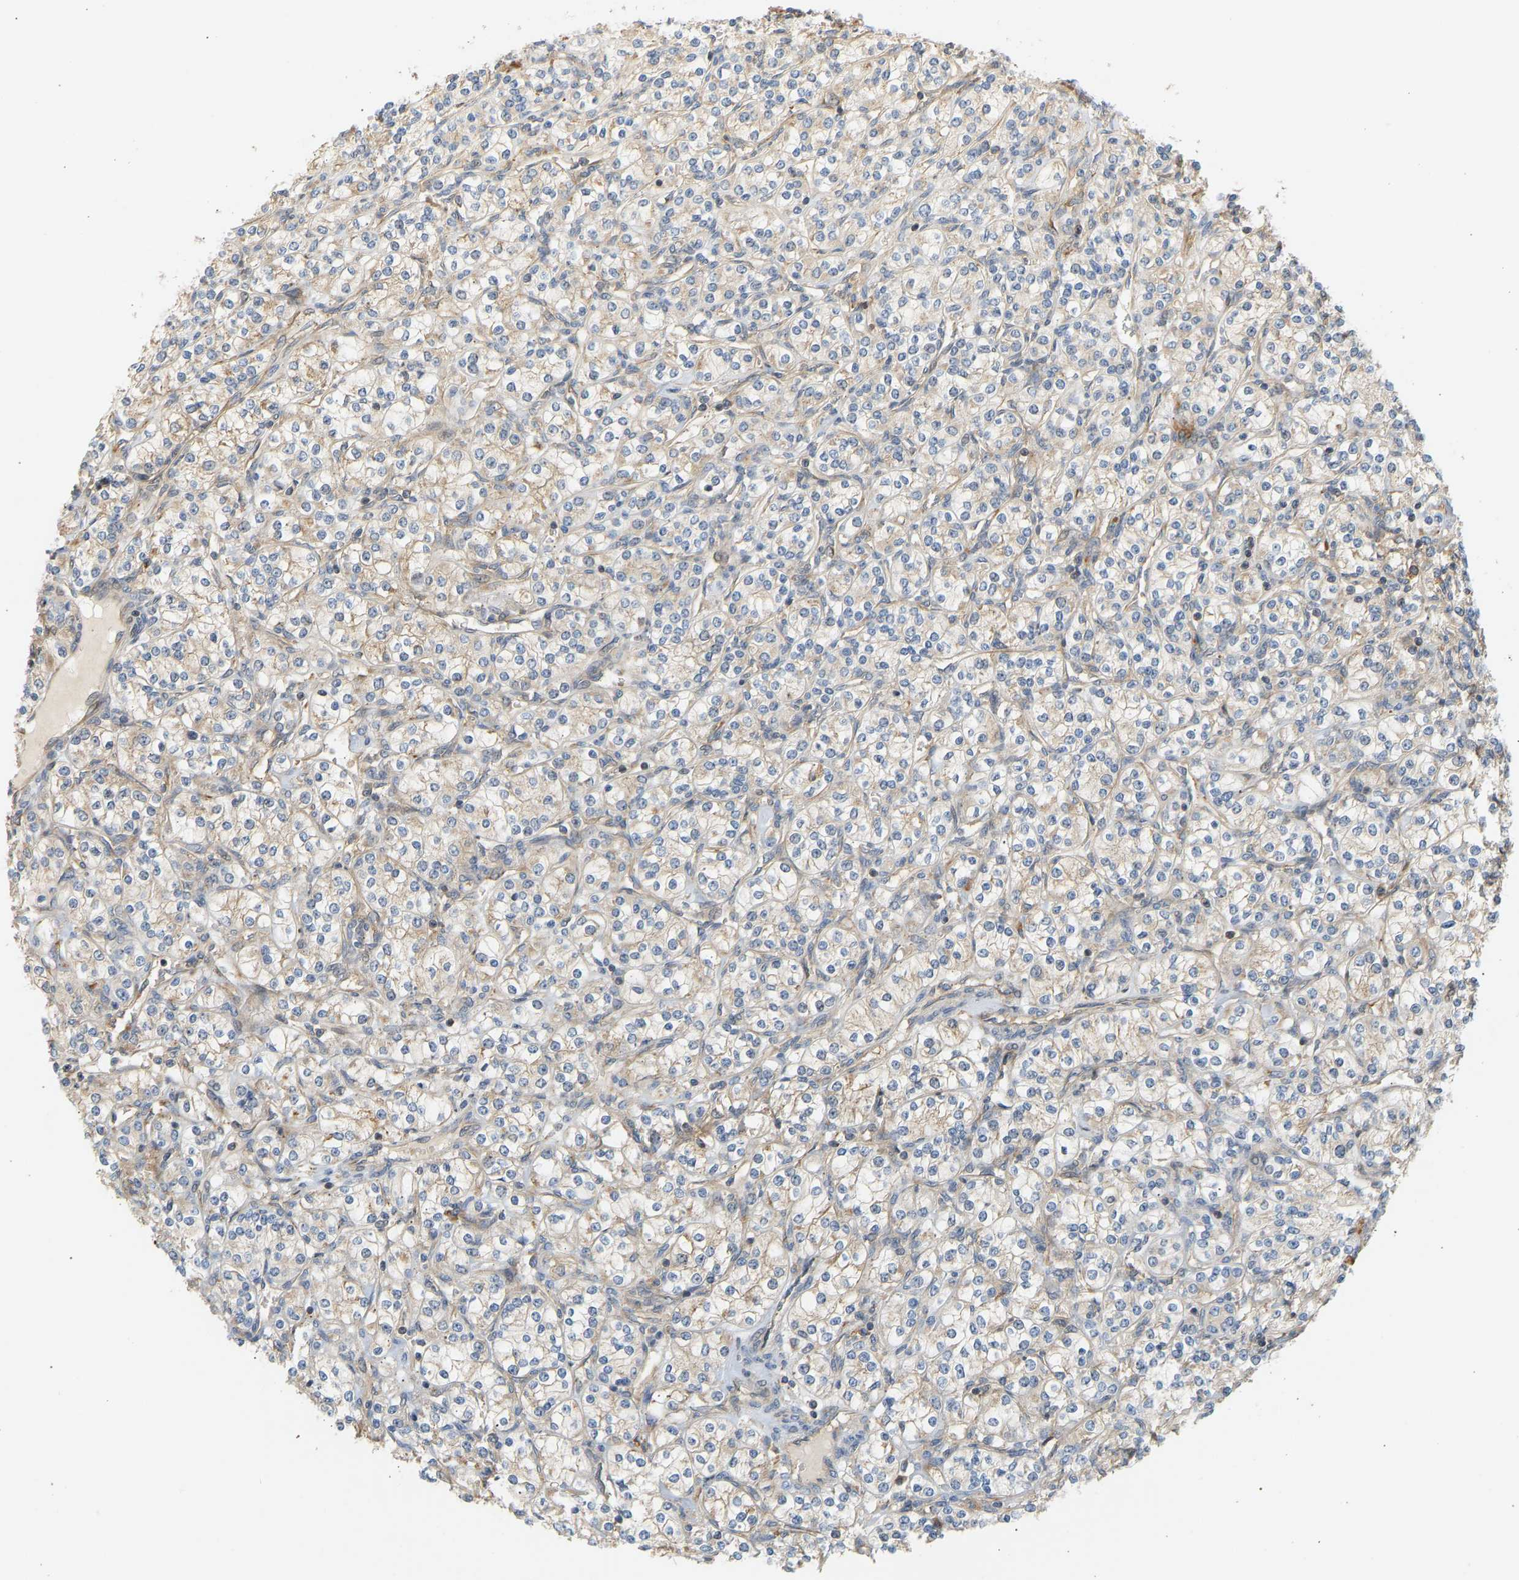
{"staining": {"intensity": "weak", "quantity": "25%-75%", "location": "cytoplasmic/membranous"}, "tissue": "renal cancer", "cell_type": "Tumor cells", "image_type": "cancer", "snomed": [{"axis": "morphology", "description": "Adenocarcinoma, NOS"}, {"axis": "topography", "description": "Kidney"}], "caption": "This micrograph demonstrates renal adenocarcinoma stained with IHC to label a protein in brown. The cytoplasmic/membranous of tumor cells show weak positivity for the protein. Nuclei are counter-stained blue.", "gene": "RPS14", "patient": {"sex": "male", "age": 77}}